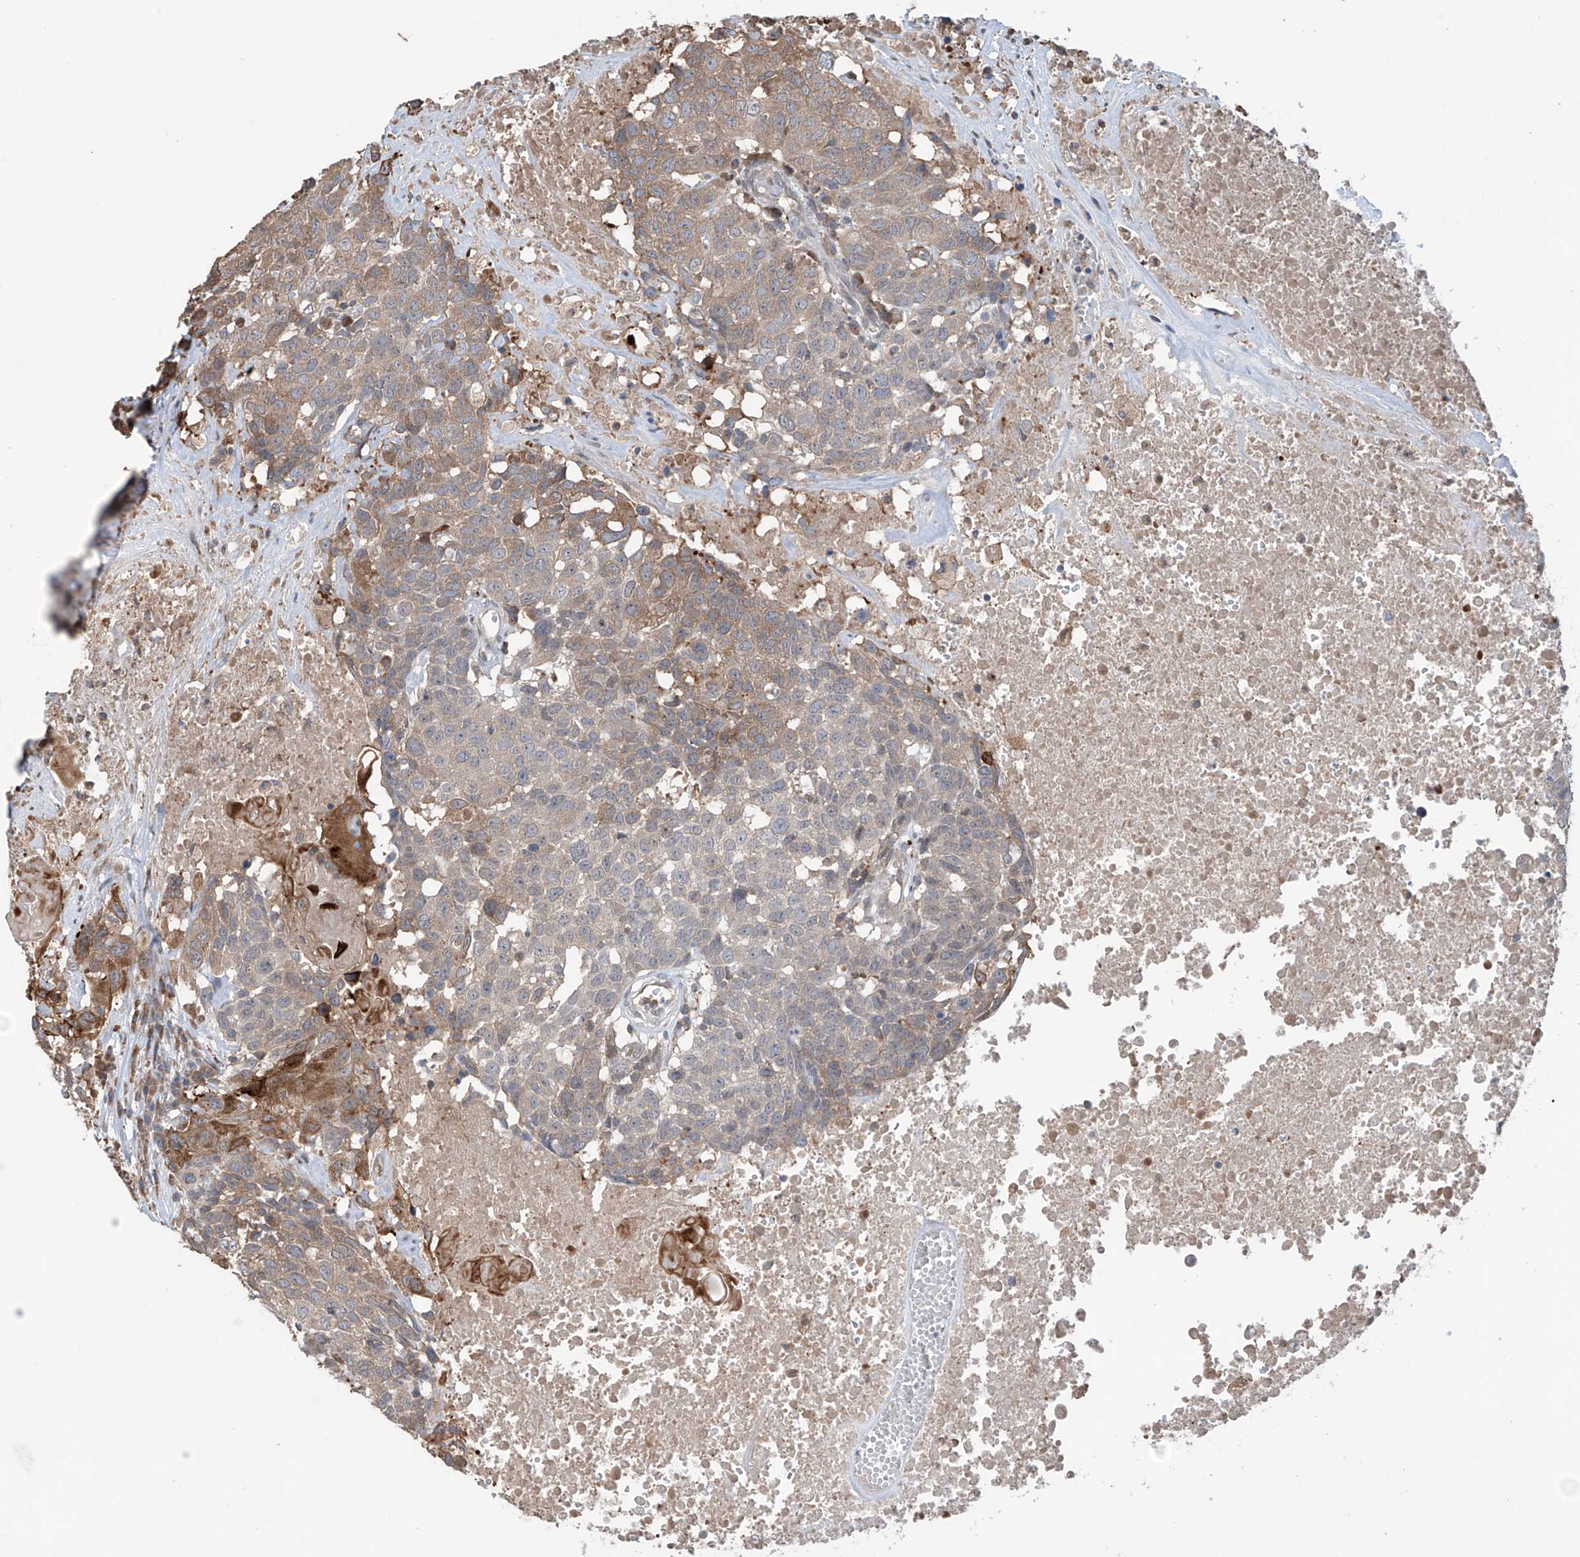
{"staining": {"intensity": "weak", "quantity": "25%-75%", "location": "cytoplasmic/membranous"}, "tissue": "head and neck cancer", "cell_type": "Tumor cells", "image_type": "cancer", "snomed": [{"axis": "morphology", "description": "Squamous cell carcinoma, NOS"}, {"axis": "topography", "description": "Head-Neck"}], "caption": "Head and neck cancer (squamous cell carcinoma) was stained to show a protein in brown. There is low levels of weak cytoplasmic/membranous staining in about 25%-75% of tumor cells. Ihc stains the protein of interest in brown and the nuclei are stained blue.", "gene": "SAMD3", "patient": {"sex": "male", "age": 66}}